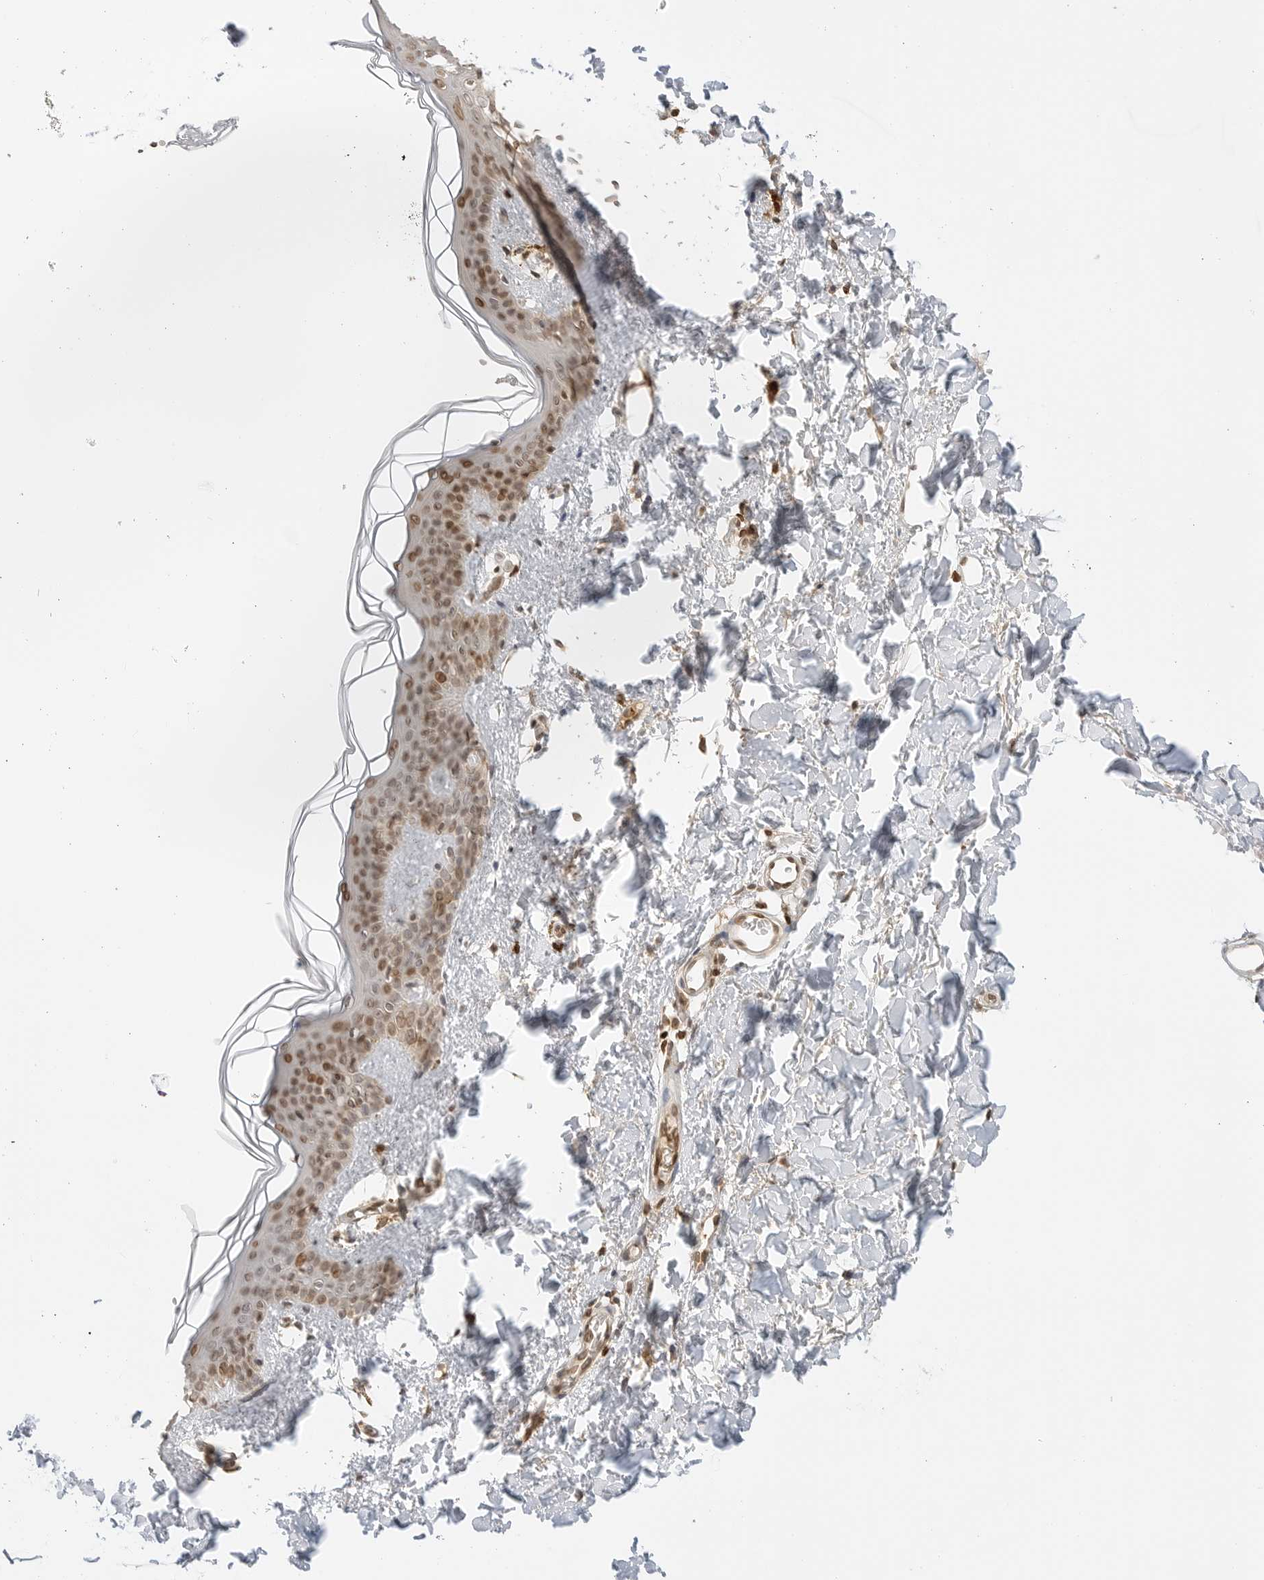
{"staining": {"intensity": "negative", "quantity": "none", "location": "none"}, "tissue": "skin", "cell_type": "Fibroblasts", "image_type": "normal", "snomed": [{"axis": "morphology", "description": "Normal tissue, NOS"}, {"axis": "topography", "description": "Skin"}], "caption": "The micrograph exhibits no significant positivity in fibroblasts of skin.", "gene": "POLH", "patient": {"sex": "female", "age": 46}}